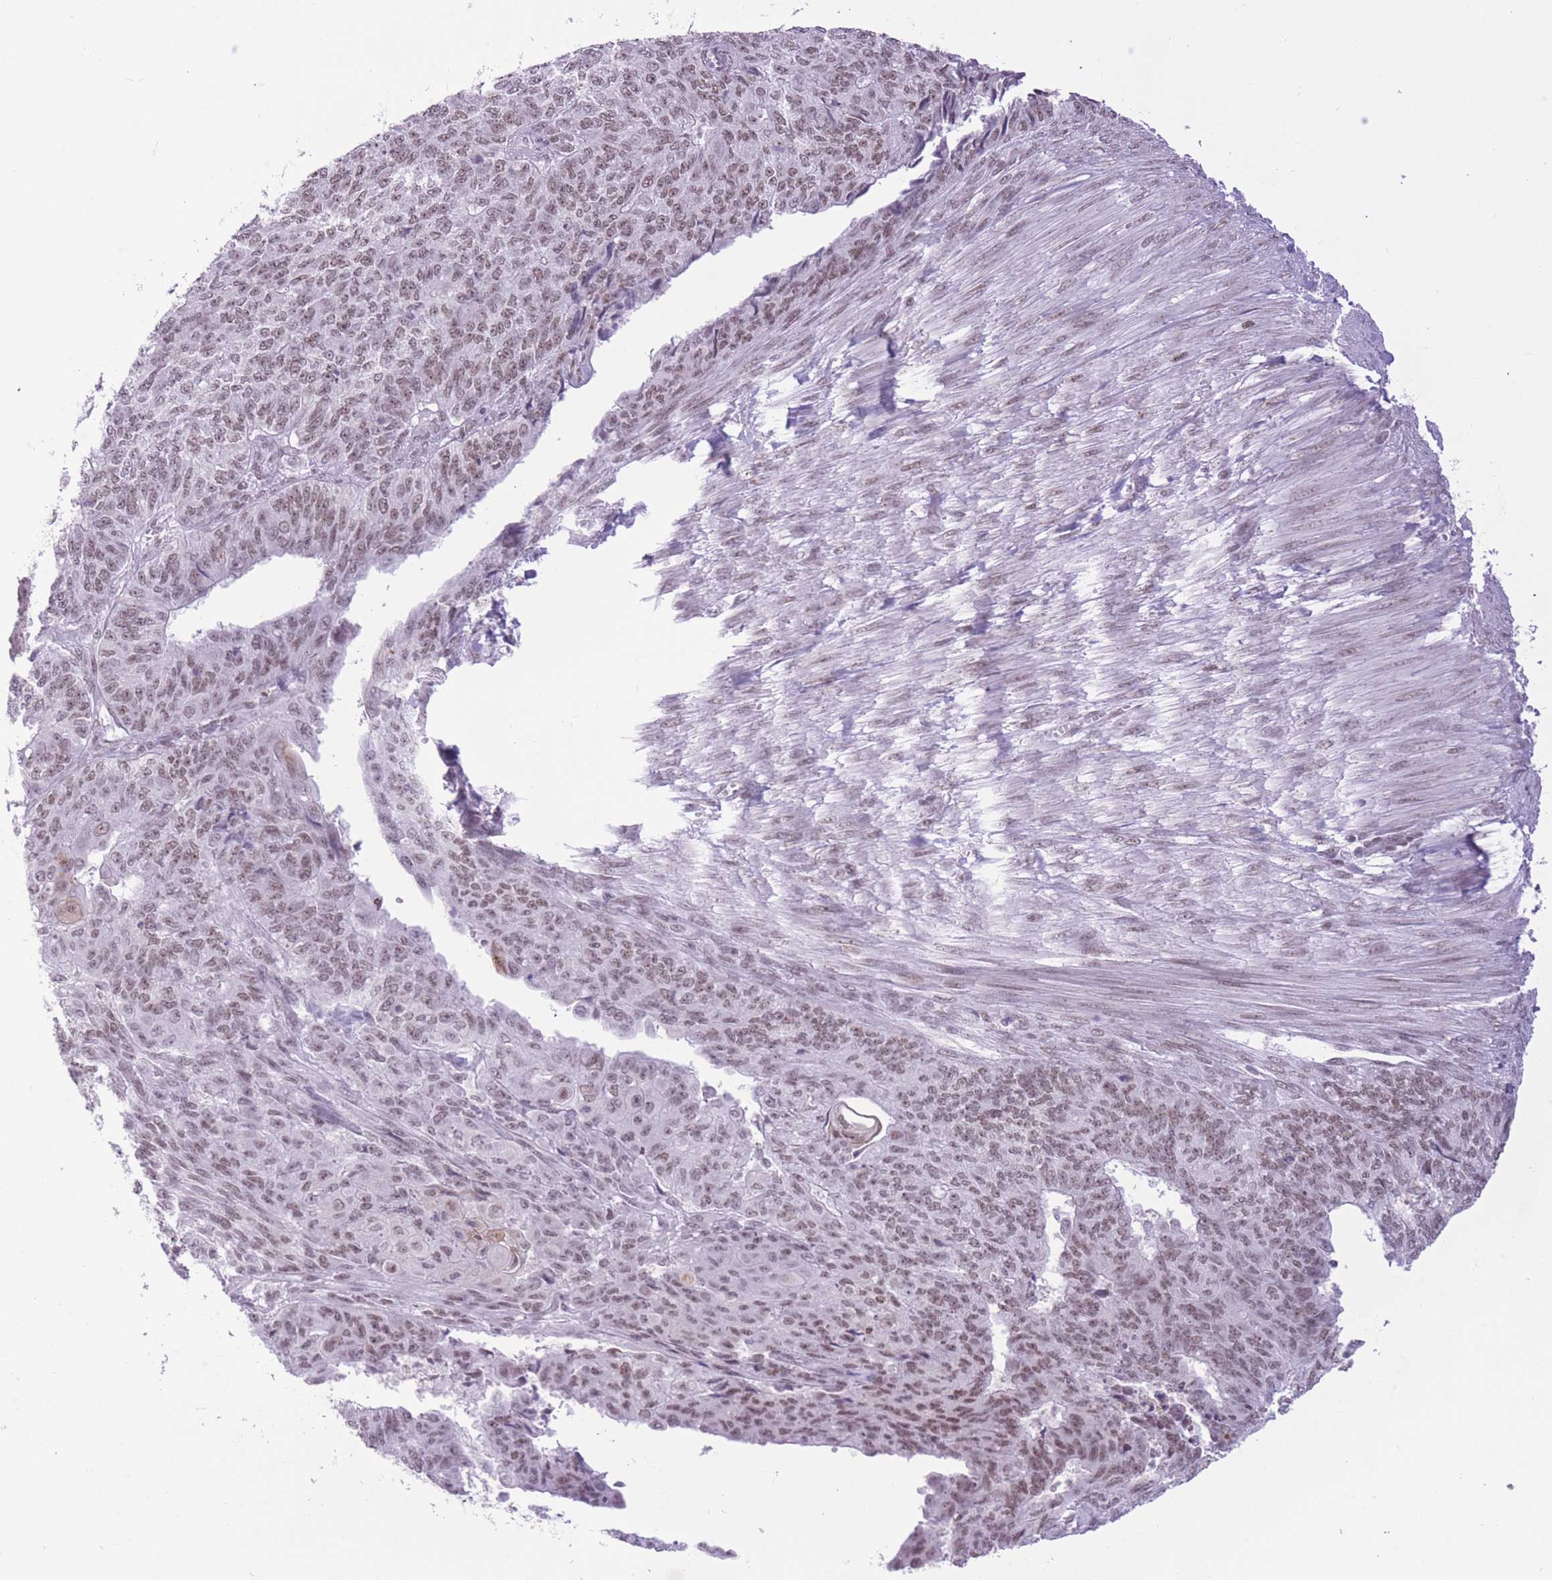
{"staining": {"intensity": "moderate", "quantity": ">75%", "location": "nuclear"}, "tissue": "endometrial cancer", "cell_type": "Tumor cells", "image_type": "cancer", "snomed": [{"axis": "morphology", "description": "Adenocarcinoma, NOS"}, {"axis": "topography", "description": "Endometrium"}], "caption": "Immunohistochemical staining of adenocarcinoma (endometrial) displays medium levels of moderate nuclear staining in approximately >75% of tumor cells.", "gene": "ZBED5", "patient": {"sex": "female", "age": 32}}